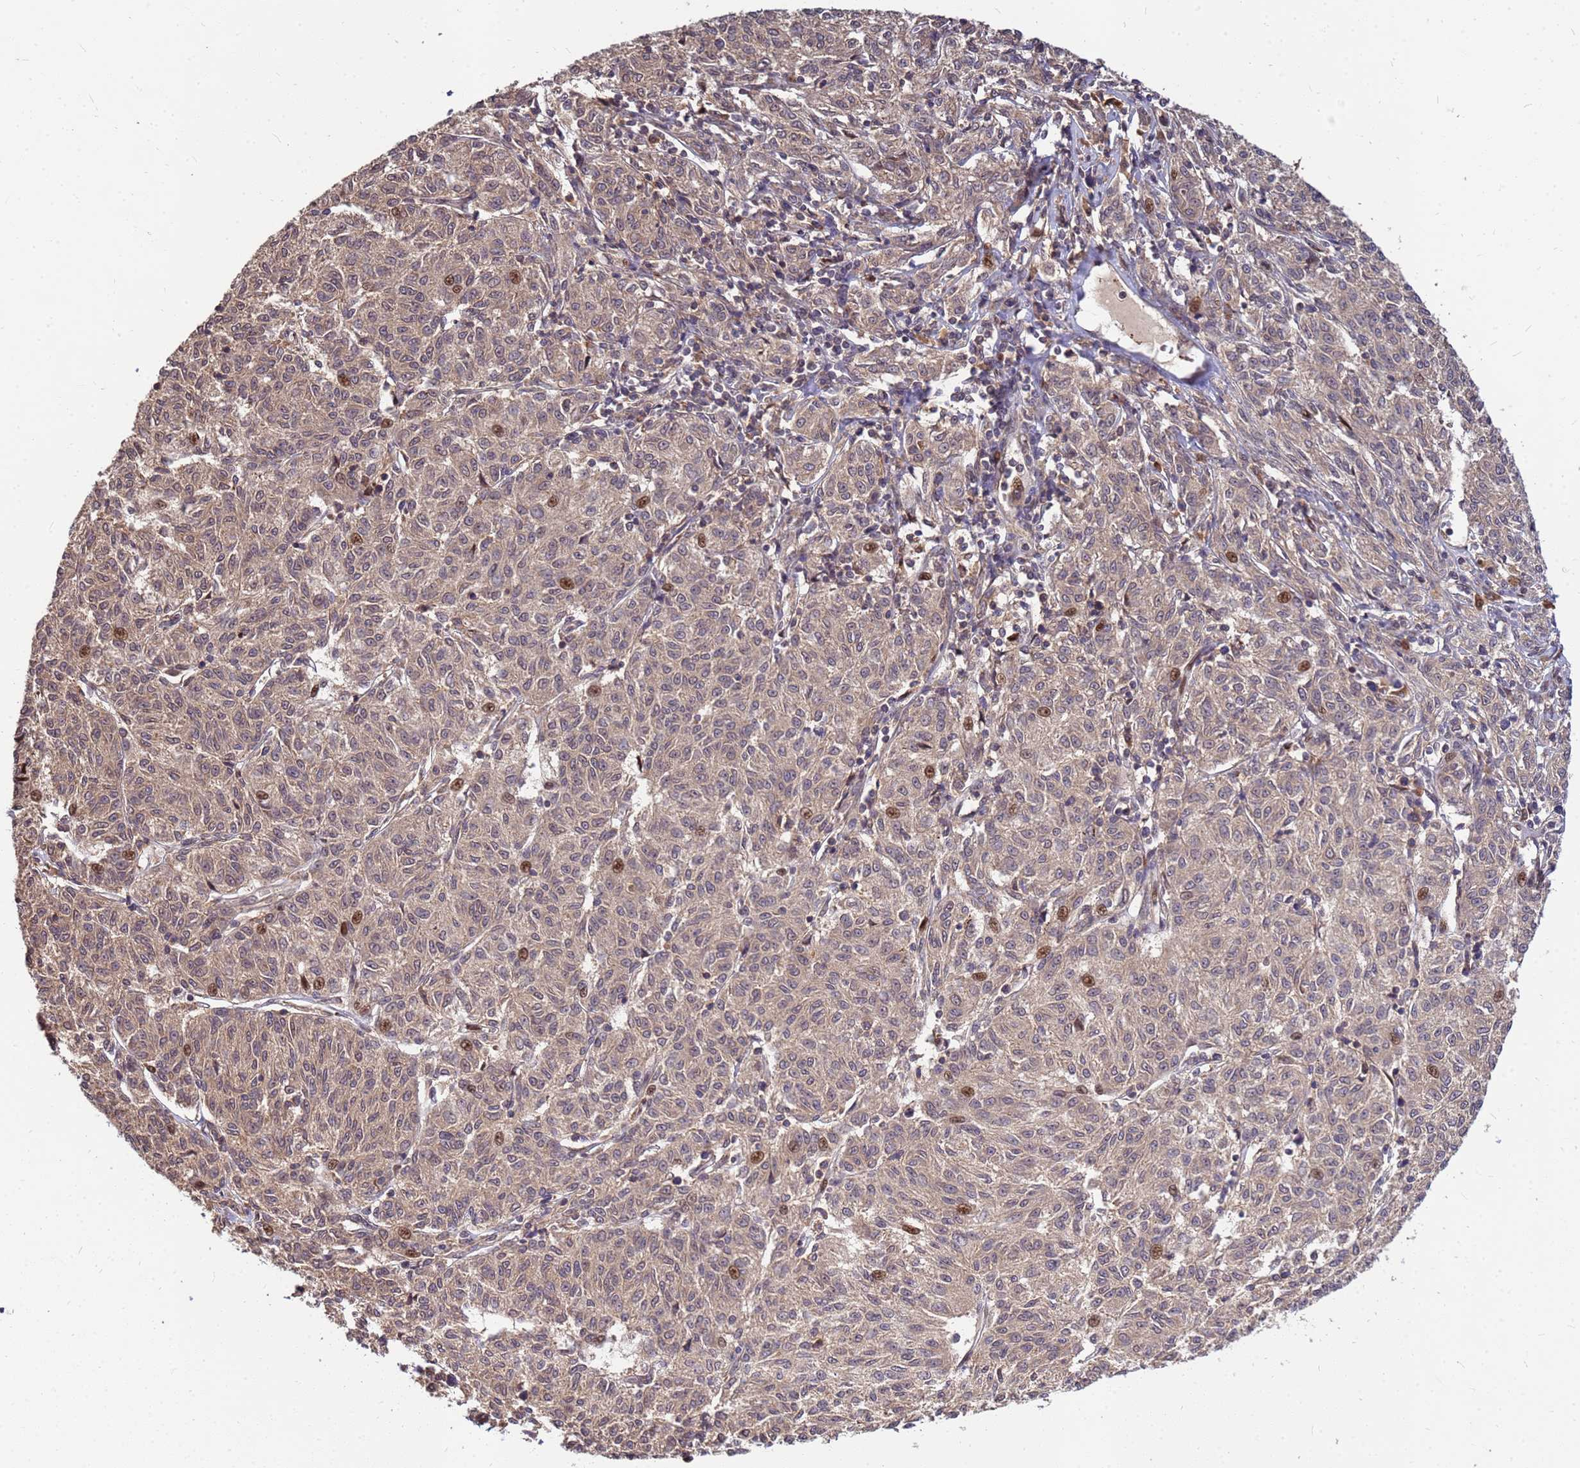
{"staining": {"intensity": "moderate", "quantity": "<25%", "location": "nuclear"}, "tissue": "melanoma", "cell_type": "Tumor cells", "image_type": "cancer", "snomed": [{"axis": "morphology", "description": "Malignant melanoma, NOS"}, {"axis": "topography", "description": "Skin"}], "caption": "The histopathology image shows immunohistochemical staining of malignant melanoma. There is moderate nuclear staining is seen in about <25% of tumor cells.", "gene": "DUS4L", "patient": {"sex": "female", "age": 72}}